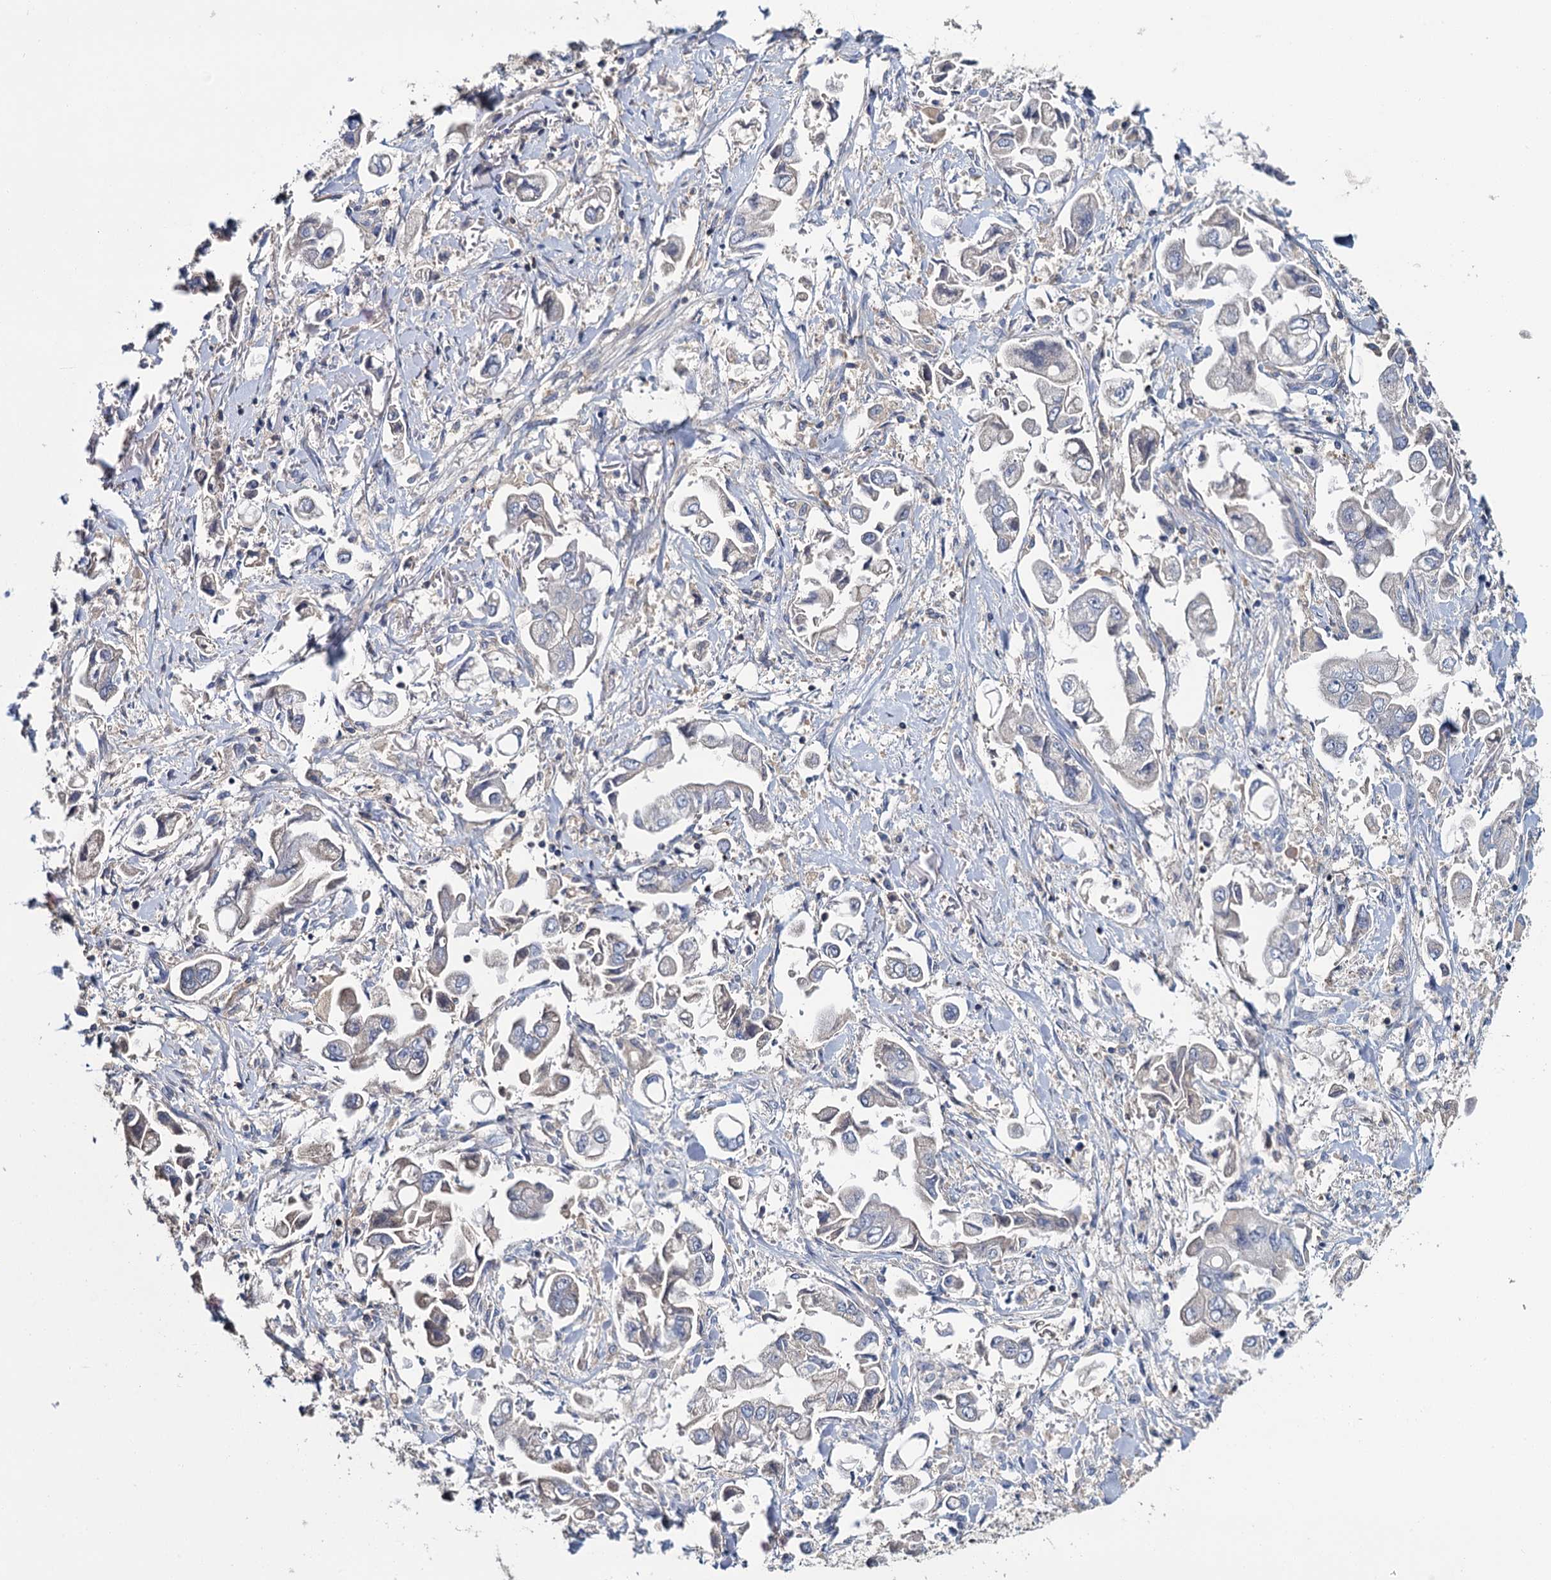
{"staining": {"intensity": "negative", "quantity": "none", "location": "none"}, "tissue": "stomach cancer", "cell_type": "Tumor cells", "image_type": "cancer", "snomed": [{"axis": "morphology", "description": "Adenocarcinoma, NOS"}, {"axis": "topography", "description": "Stomach"}], "caption": "A high-resolution photomicrograph shows immunohistochemistry staining of stomach cancer, which exhibits no significant positivity in tumor cells. (DAB immunohistochemistry (IHC) with hematoxylin counter stain).", "gene": "FGFR2", "patient": {"sex": "male", "age": 62}}